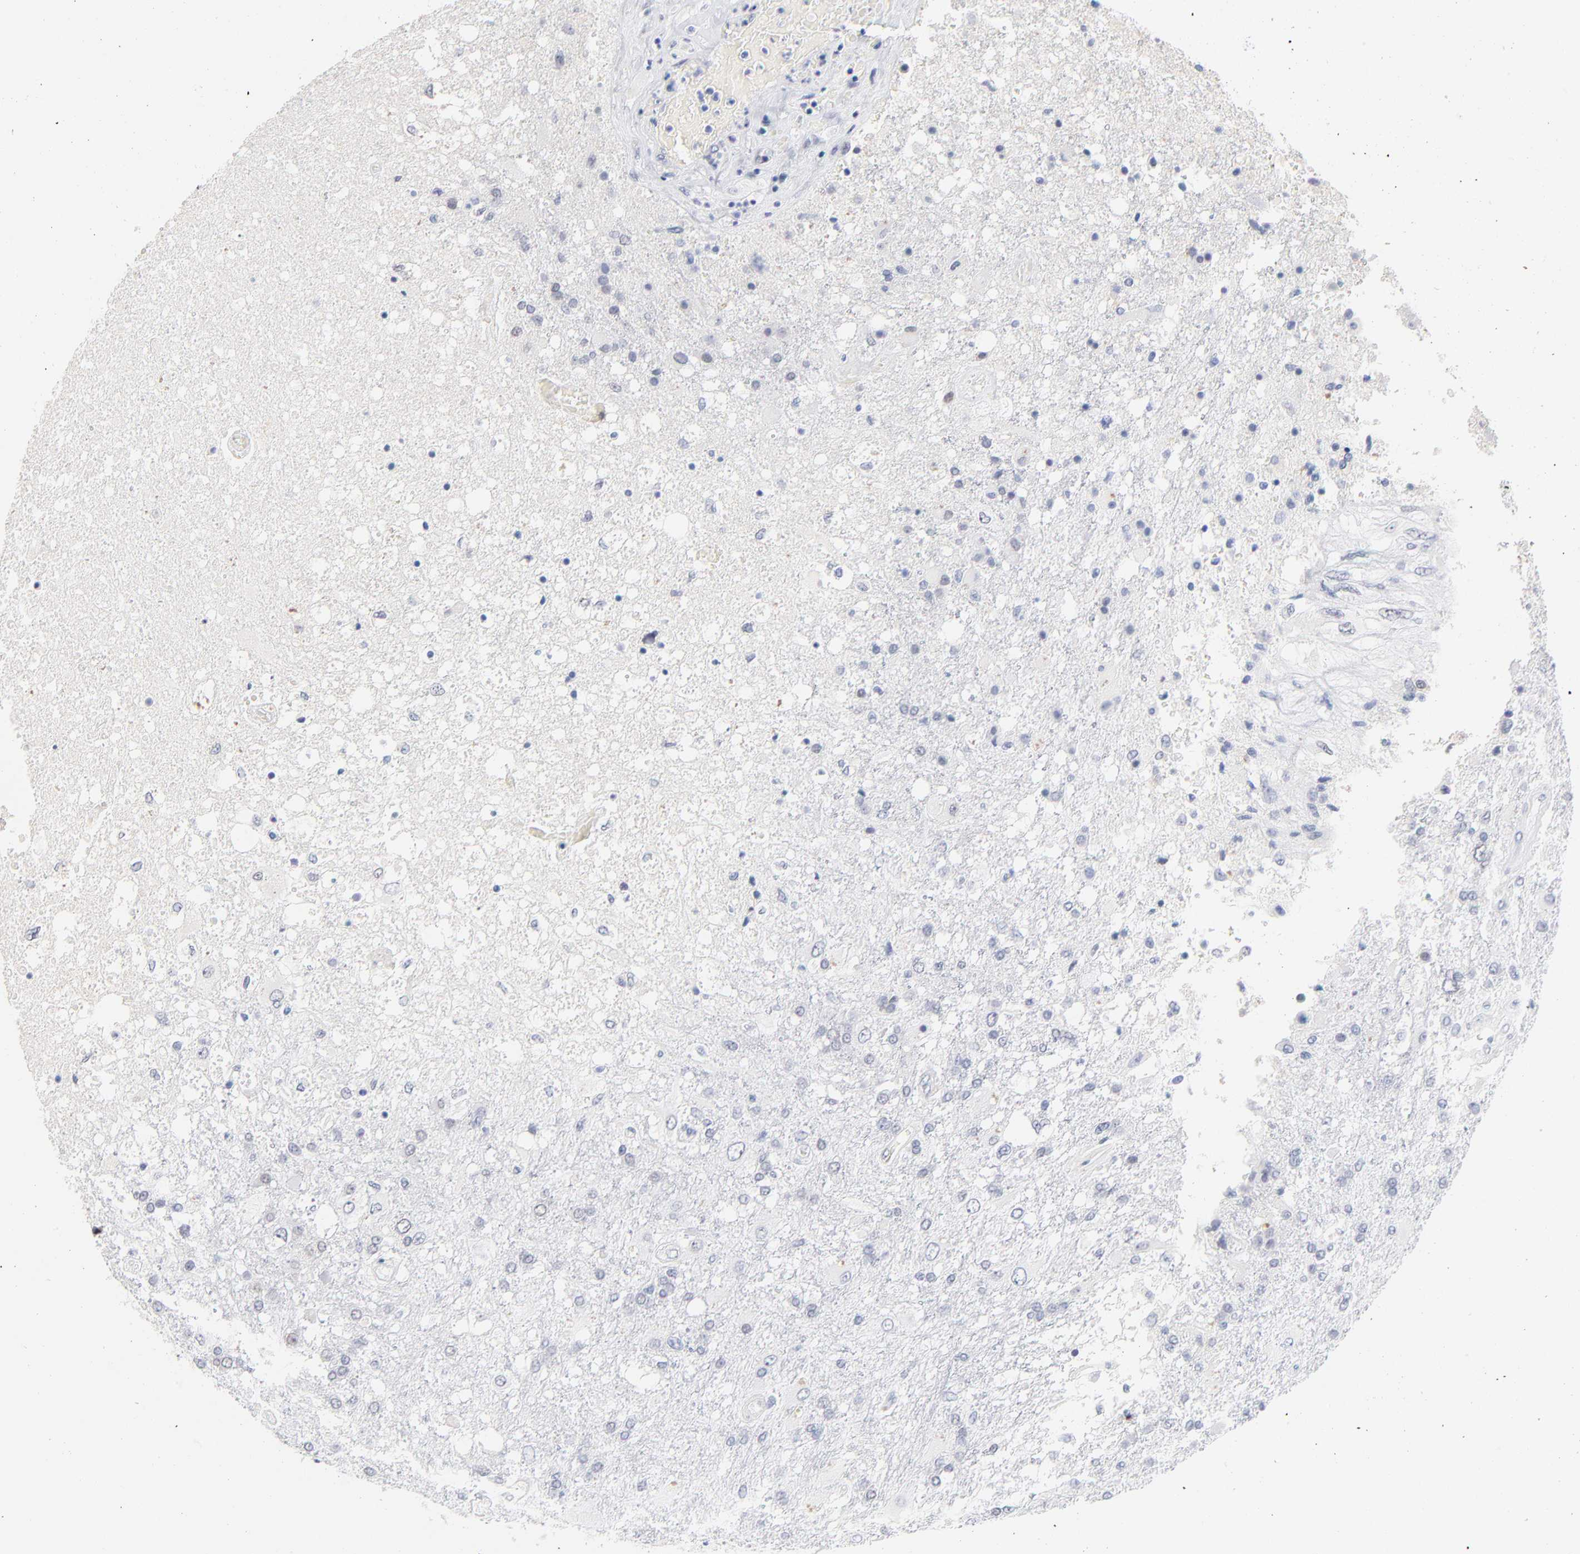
{"staining": {"intensity": "weak", "quantity": "<25%", "location": "nuclear"}, "tissue": "glioma", "cell_type": "Tumor cells", "image_type": "cancer", "snomed": [{"axis": "morphology", "description": "Glioma, malignant, High grade"}, {"axis": "topography", "description": "Cerebral cortex"}], "caption": "Tumor cells are negative for protein expression in human malignant high-grade glioma.", "gene": "ORC2", "patient": {"sex": "male", "age": 79}}